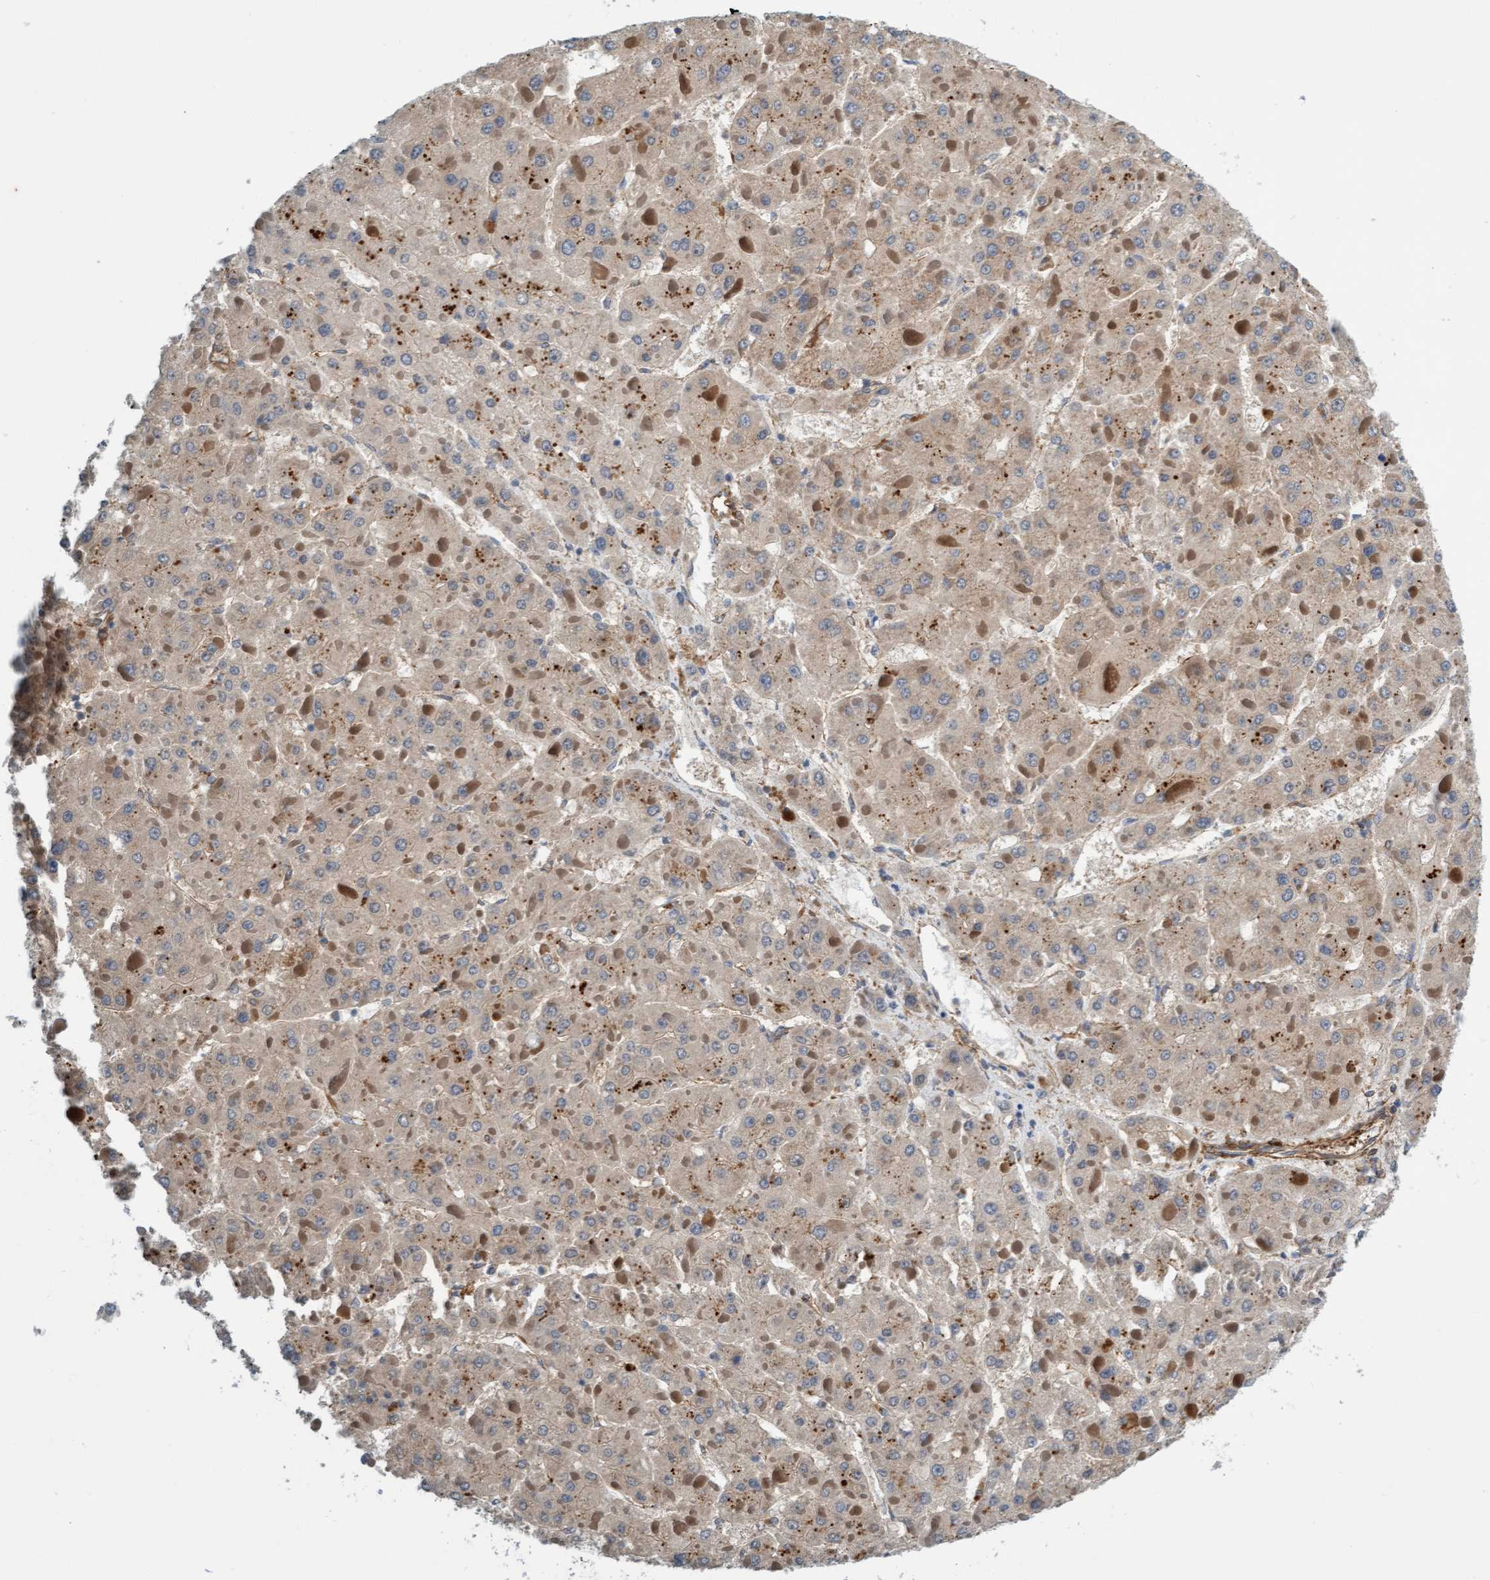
{"staining": {"intensity": "weak", "quantity": ">75%", "location": "cytoplasmic/membranous"}, "tissue": "liver cancer", "cell_type": "Tumor cells", "image_type": "cancer", "snomed": [{"axis": "morphology", "description": "Carcinoma, Hepatocellular, NOS"}, {"axis": "topography", "description": "Liver"}], "caption": "Immunohistochemical staining of human liver hepatocellular carcinoma demonstrates low levels of weak cytoplasmic/membranous positivity in approximately >75% of tumor cells.", "gene": "FMNL3", "patient": {"sex": "female", "age": 73}}